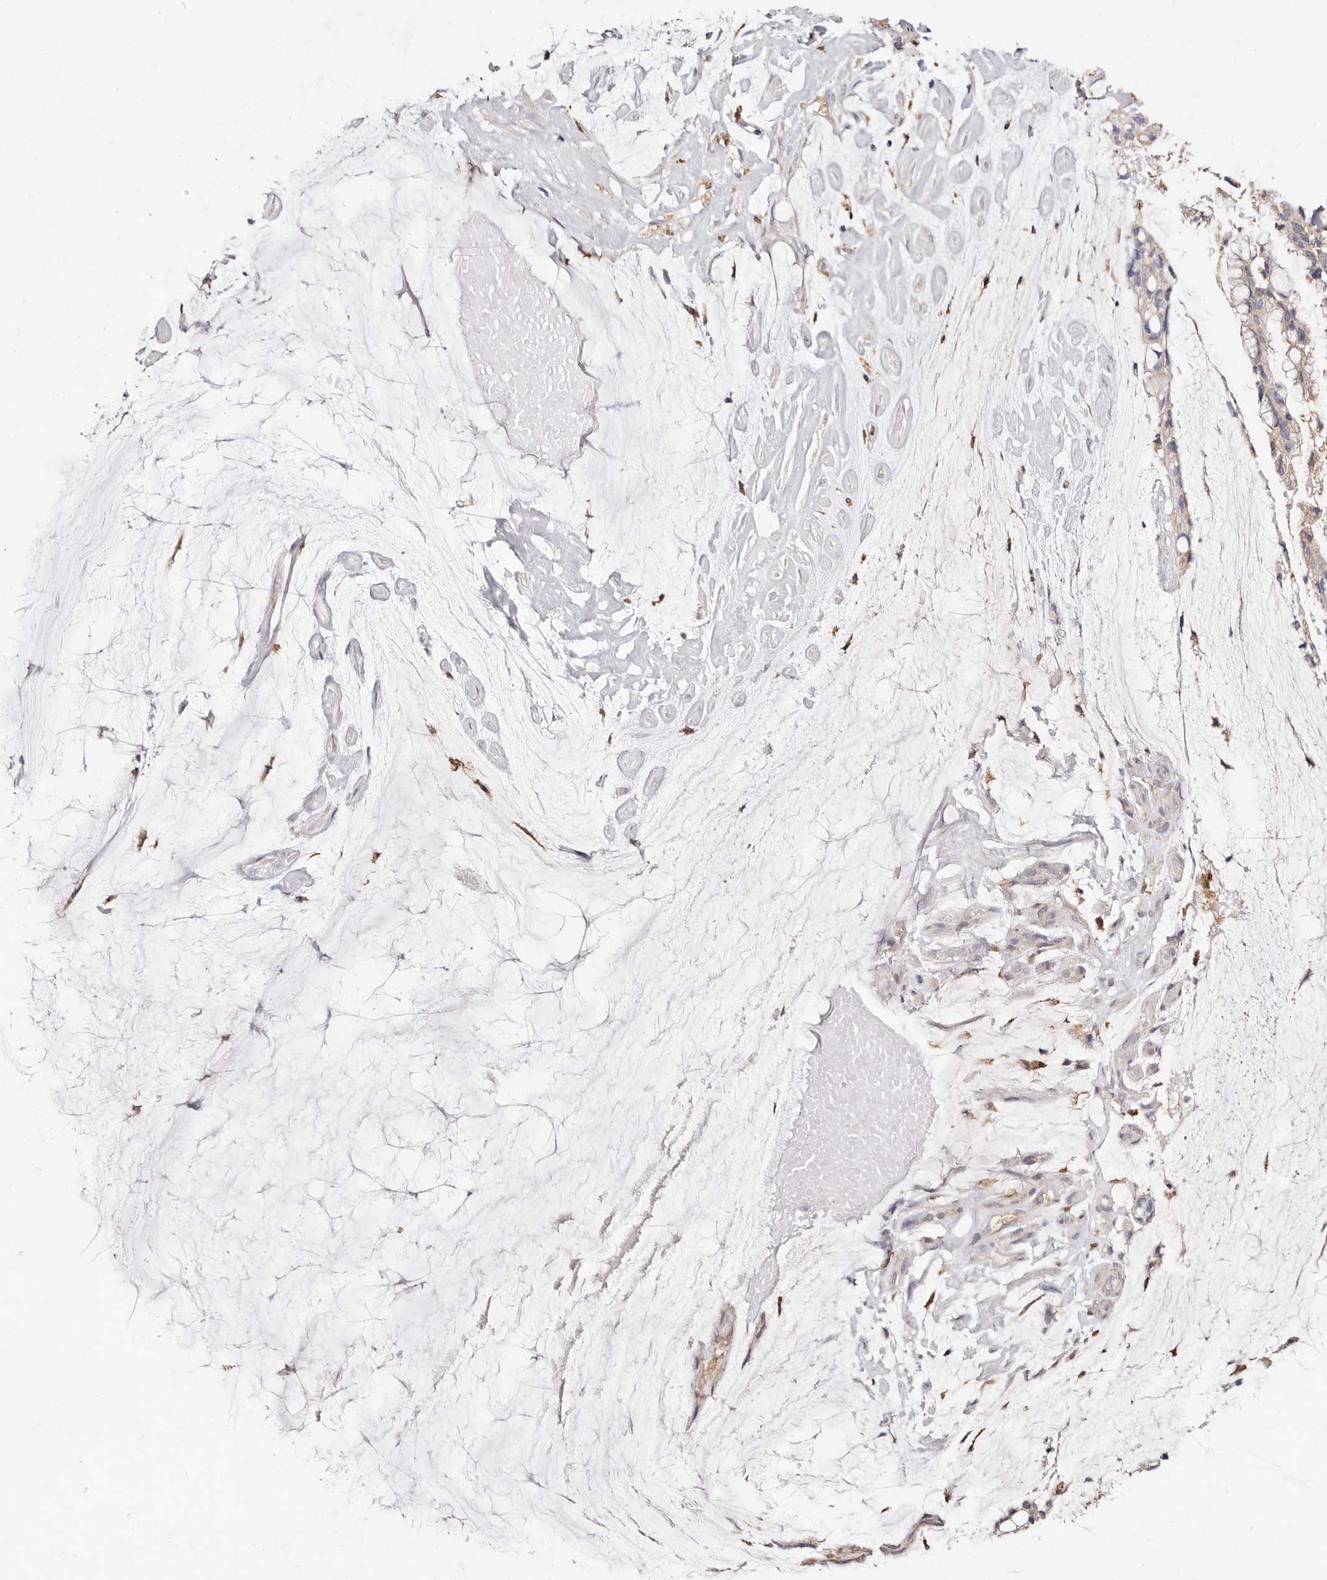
{"staining": {"intensity": "weak", "quantity": "<25%", "location": "cytoplasmic/membranous"}, "tissue": "ovarian cancer", "cell_type": "Tumor cells", "image_type": "cancer", "snomed": [{"axis": "morphology", "description": "Cystadenocarcinoma, mucinous, NOS"}, {"axis": "topography", "description": "Ovary"}], "caption": "This is an IHC photomicrograph of ovarian cancer (mucinous cystadenocarcinoma). There is no expression in tumor cells.", "gene": "LAP3", "patient": {"sex": "female", "age": 39}}